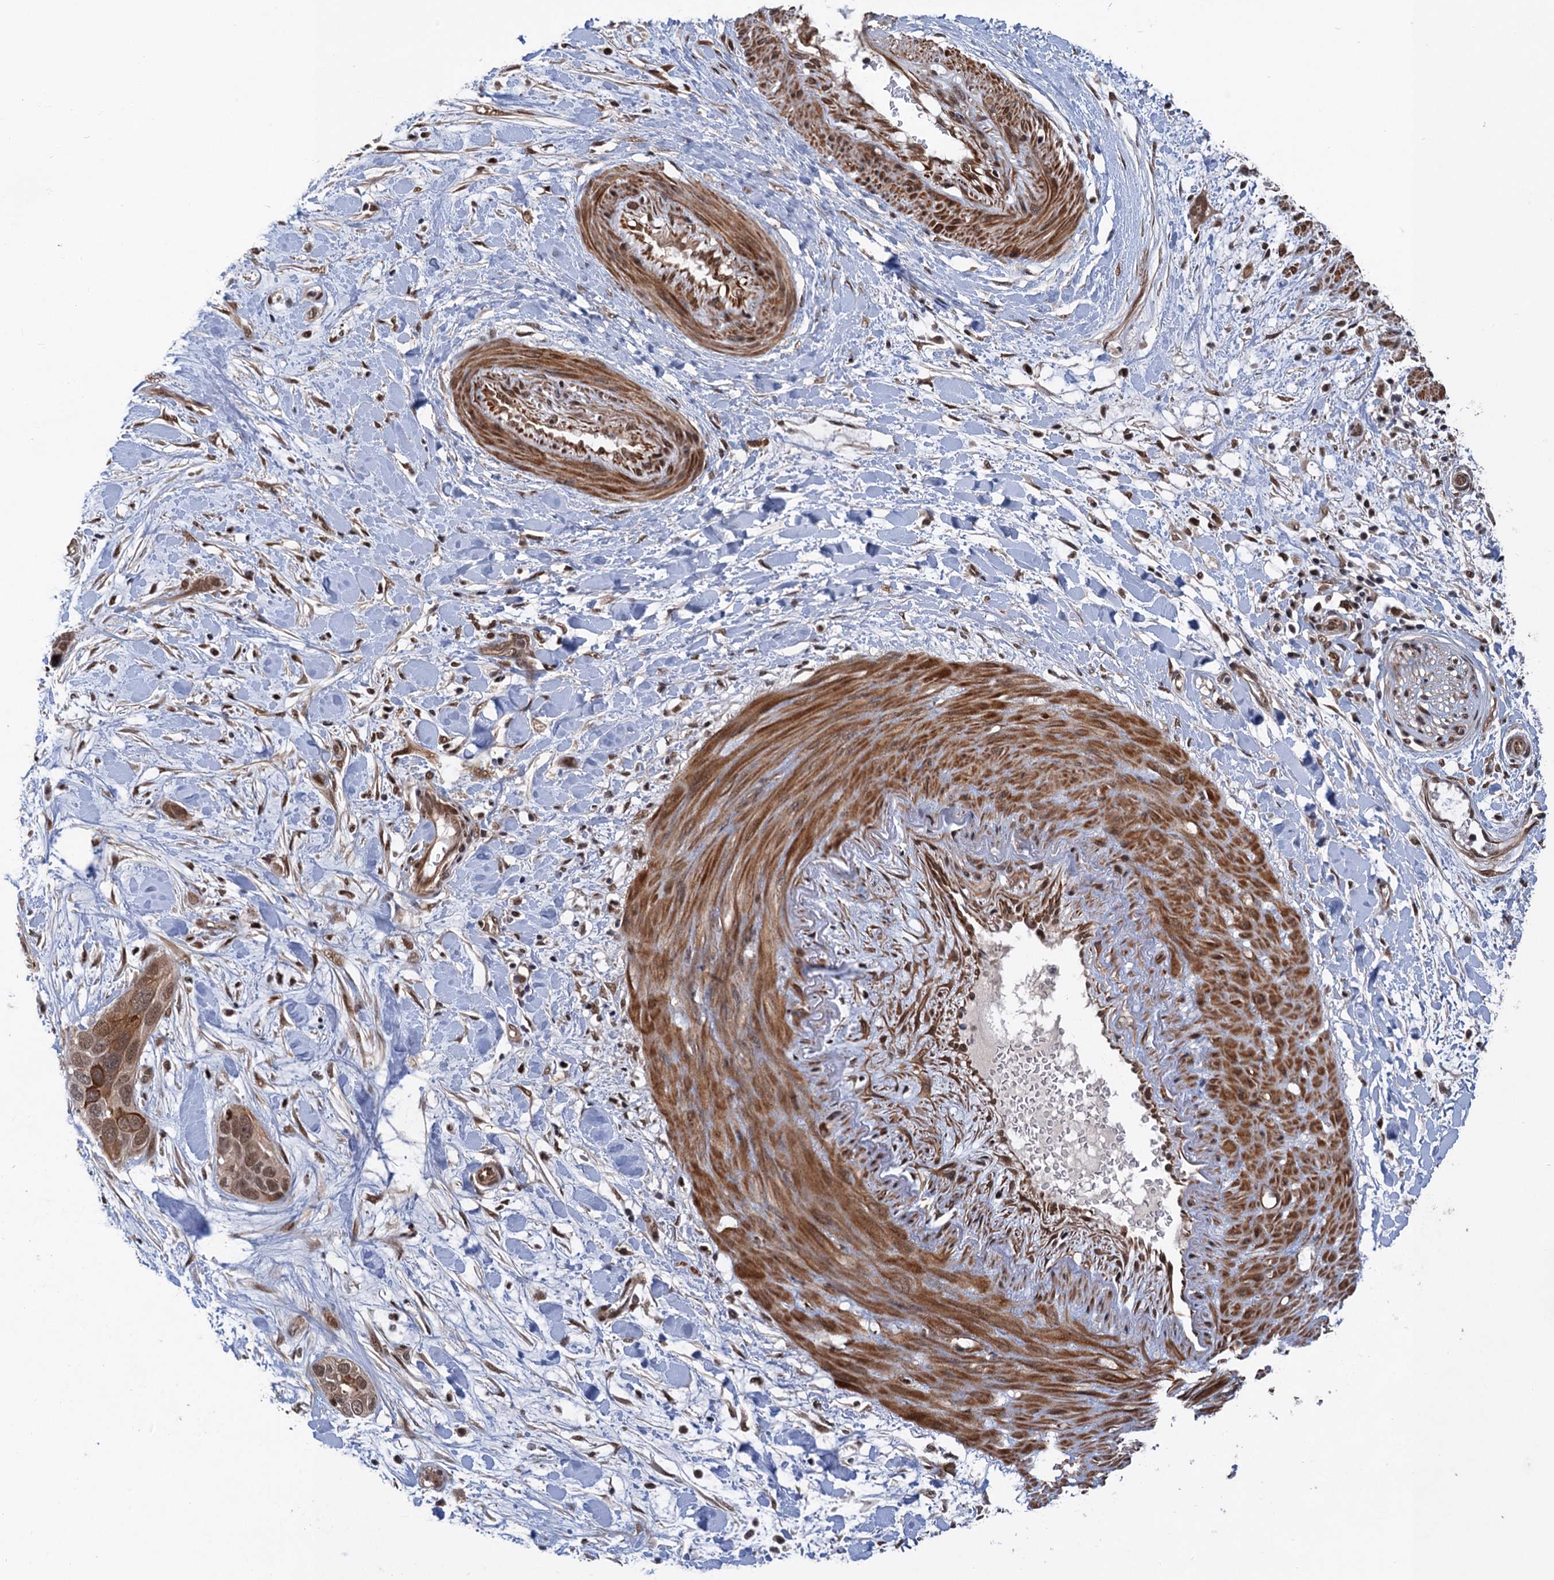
{"staining": {"intensity": "moderate", "quantity": ">75%", "location": "cytoplasmic/membranous,nuclear"}, "tissue": "pancreatic cancer", "cell_type": "Tumor cells", "image_type": "cancer", "snomed": [{"axis": "morphology", "description": "Adenocarcinoma, NOS"}, {"axis": "topography", "description": "Pancreas"}], "caption": "Approximately >75% of tumor cells in human pancreatic cancer demonstrate moderate cytoplasmic/membranous and nuclear protein expression as visualized by brown immunohistochemical staining.", "gene": "TTC31", "patient": {"sex": "female", "age": 60}}